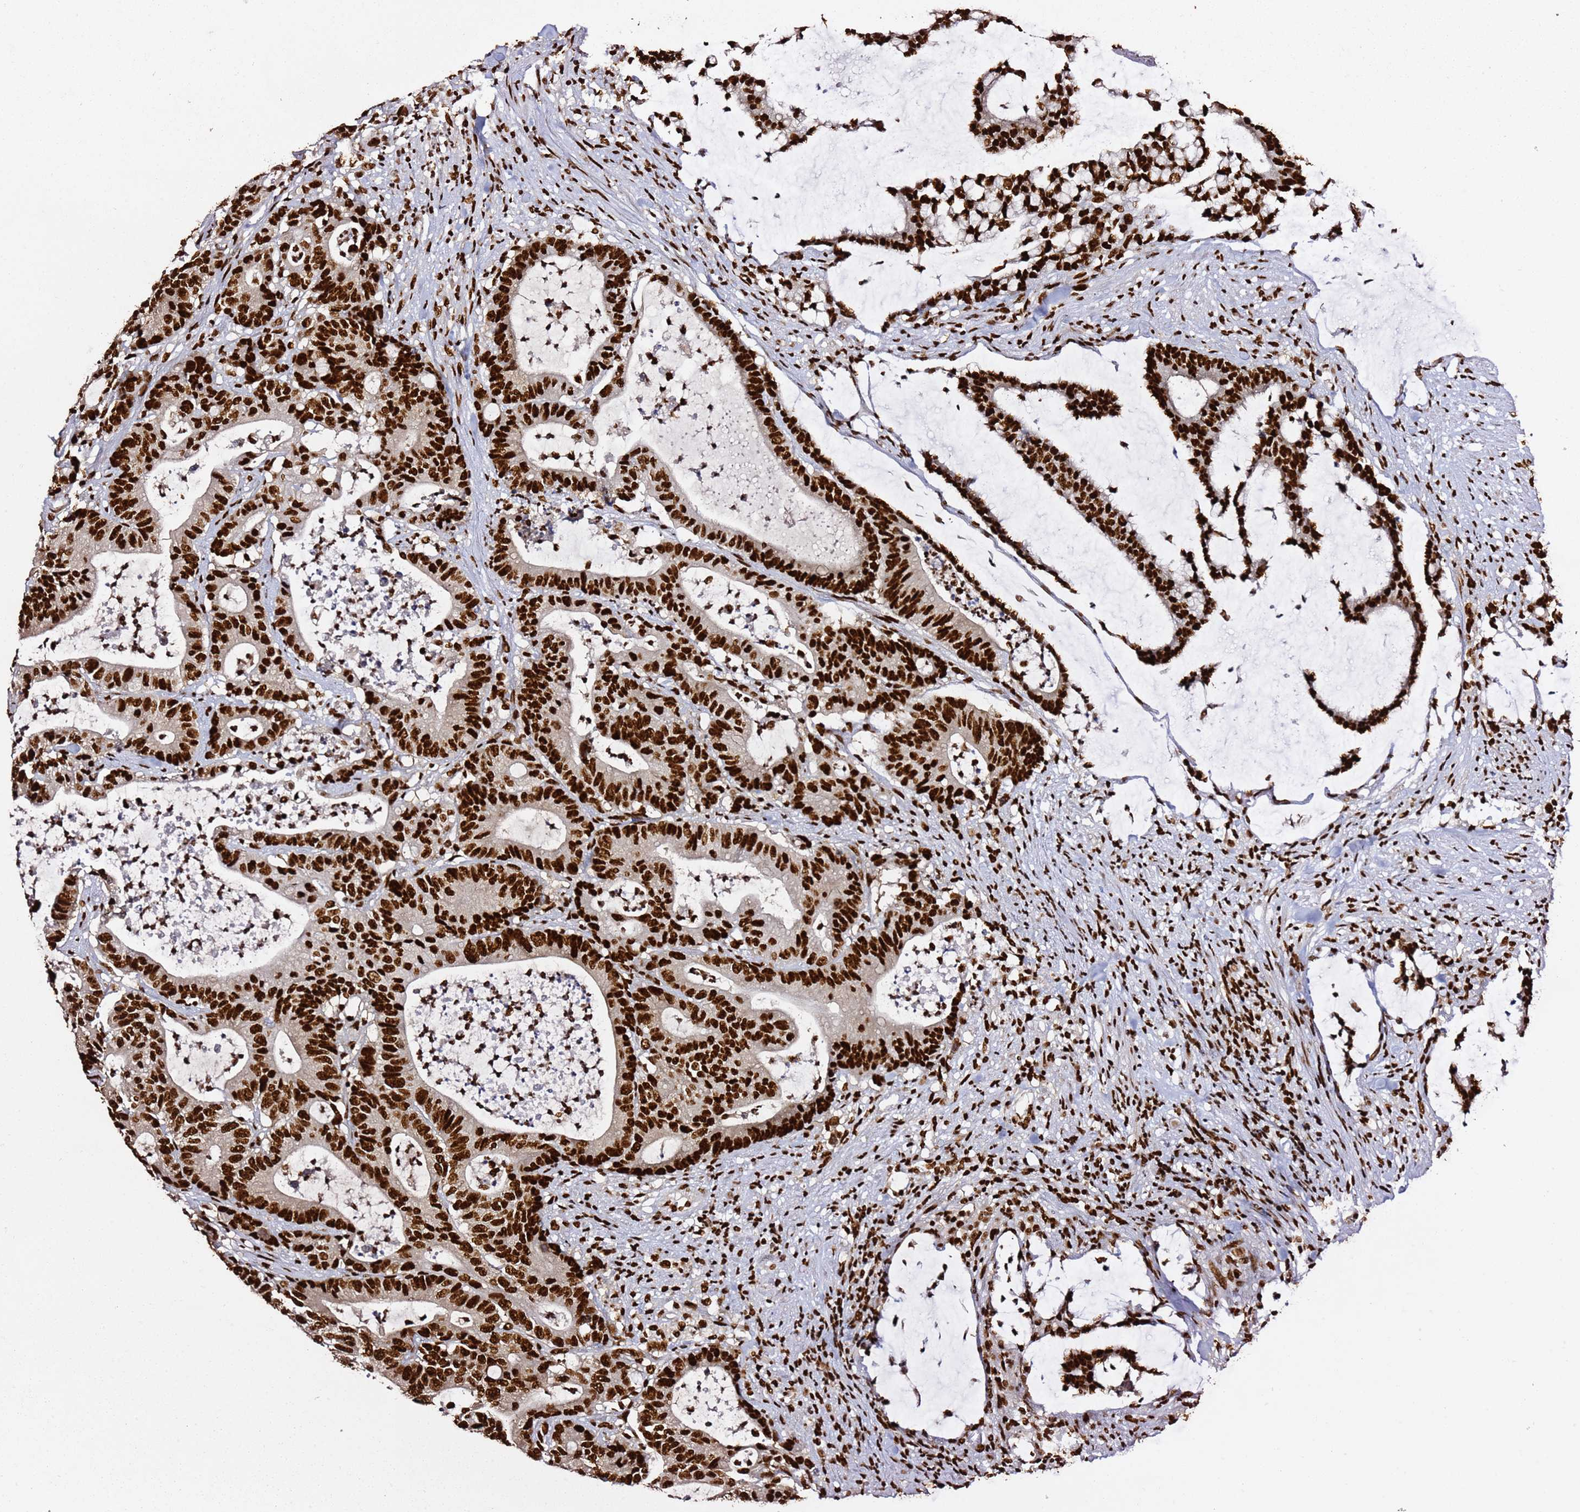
{"staining": {"intensity": "strong", "quantity": ">75%", "location": "nuclear"}, "tissue": "colorectal cancer", "cell_type": "Tumor cells", "image_type": "cancer", "snomed": [{"axis": "morphology", "description": "Adenocarcinoma, NOS"}, {"axis": "topography", "description": "Colon"}], "caption": "Tumor cells exhibit high levels of strong nuclear positivity in approximately >75% of cells in adenocarcinoma (colorectal). The protein is stained brown, and the nuclei are stained in blue (DAB (3,3'-diaminobenzidine) IHC with brightfield microscopy, high magnification).", "gene": "C6orf226", "patient": {"sex": "female", "age": 84}}